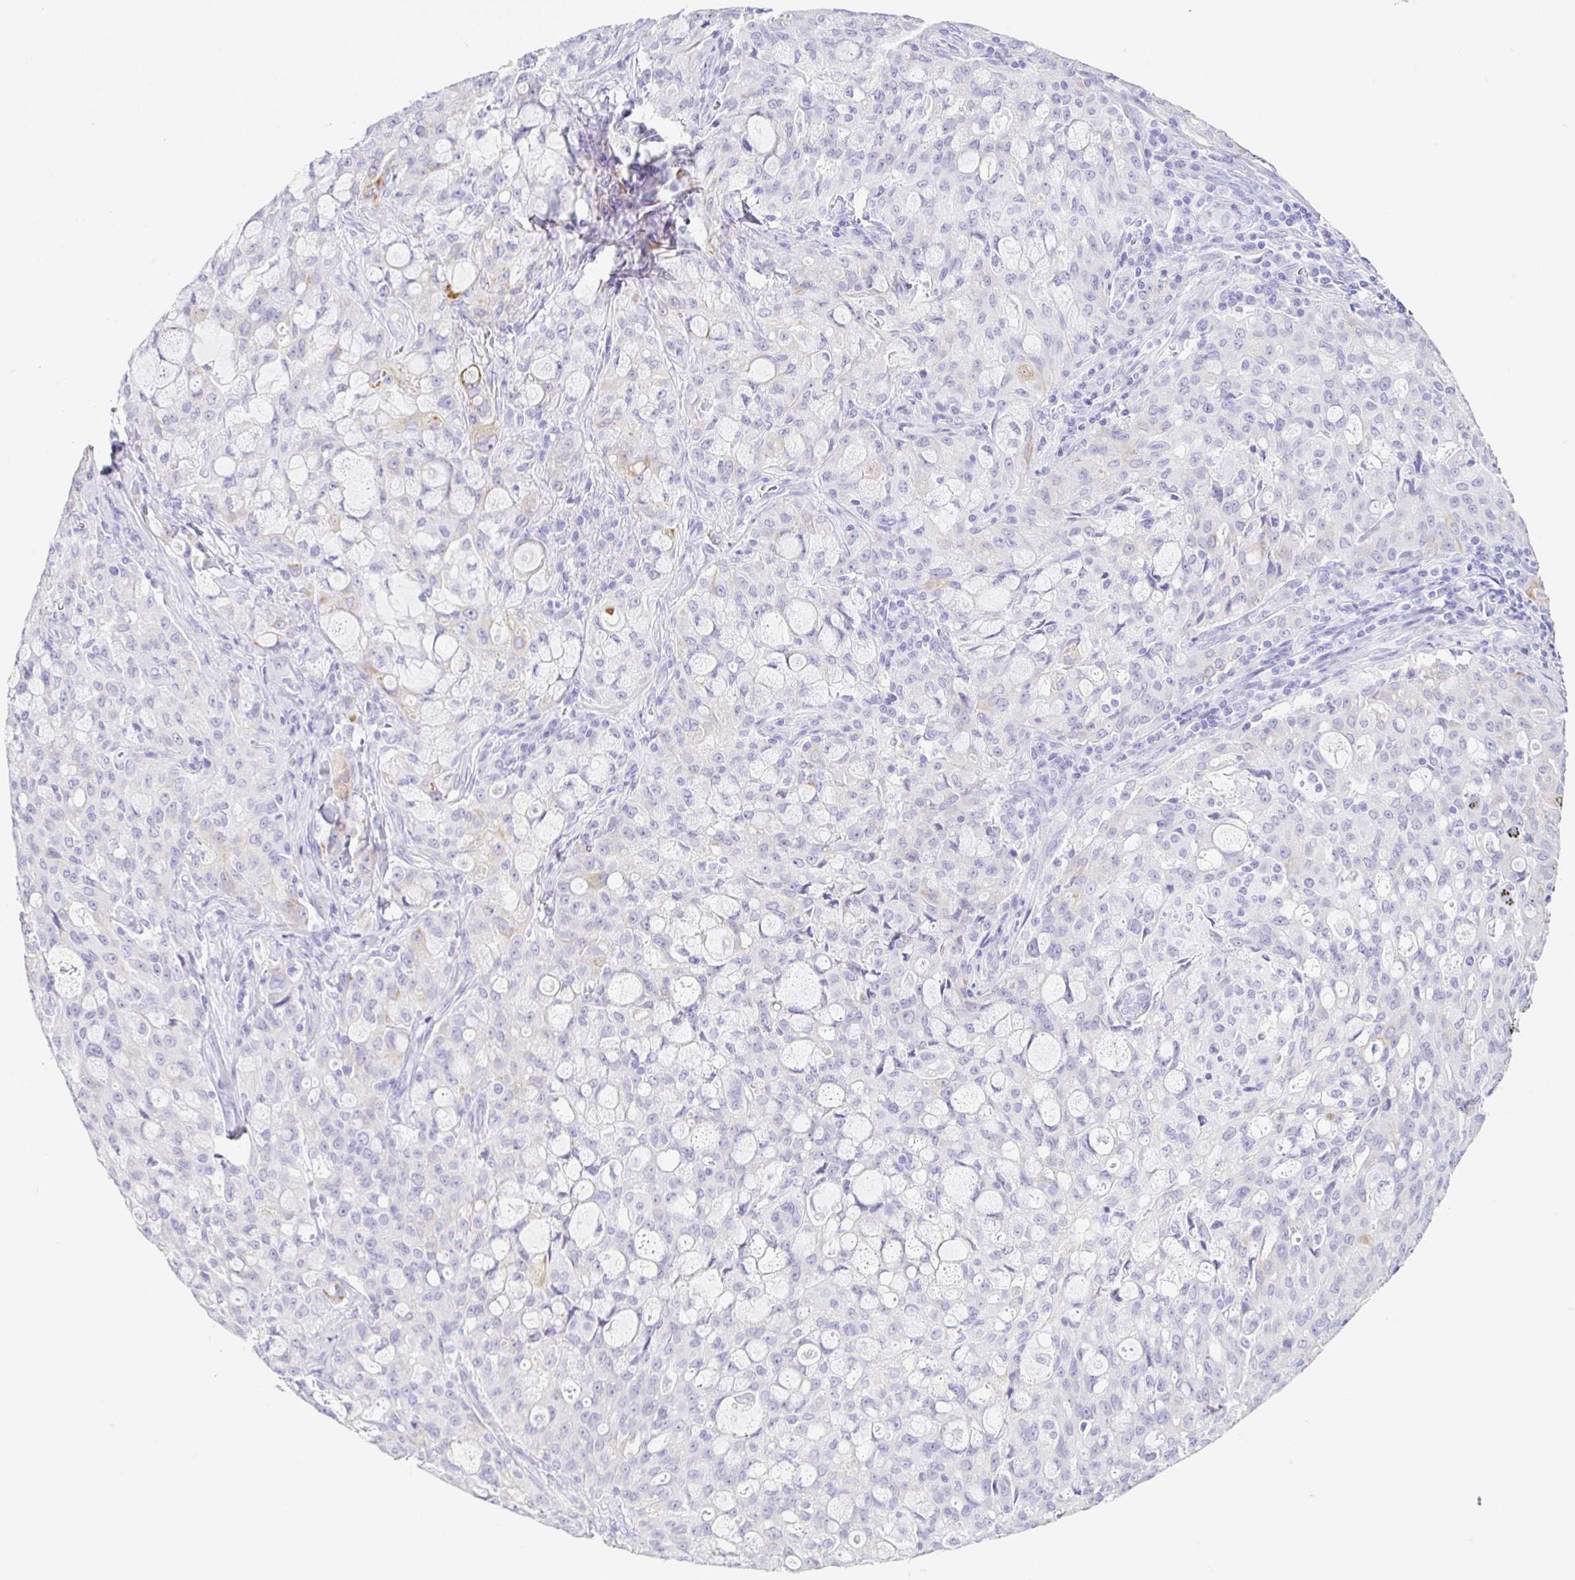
{"staining": {"intensity": "weak", "quantity": "<25%", "location": "cytoplasmic/membranous"}, "tissue": "lung cancer", "cell_type": "Tumor cells", "image_type": "cancer", "snomed": [{"axis": "morphology", "description": "Adenocarcinoma, NOS"}, {"axis": "topography", "description": "Lung"}], "caption": "Immunohistochemistry (IHC) histopathology image of neoplastic tissue: lung cancer stained with DAB (3,3'-diaminobenzidine) shows no significant protein expression in tumor cells.", "gene": "CLDND2", "patient": {"sex": "female", "age": 44}}